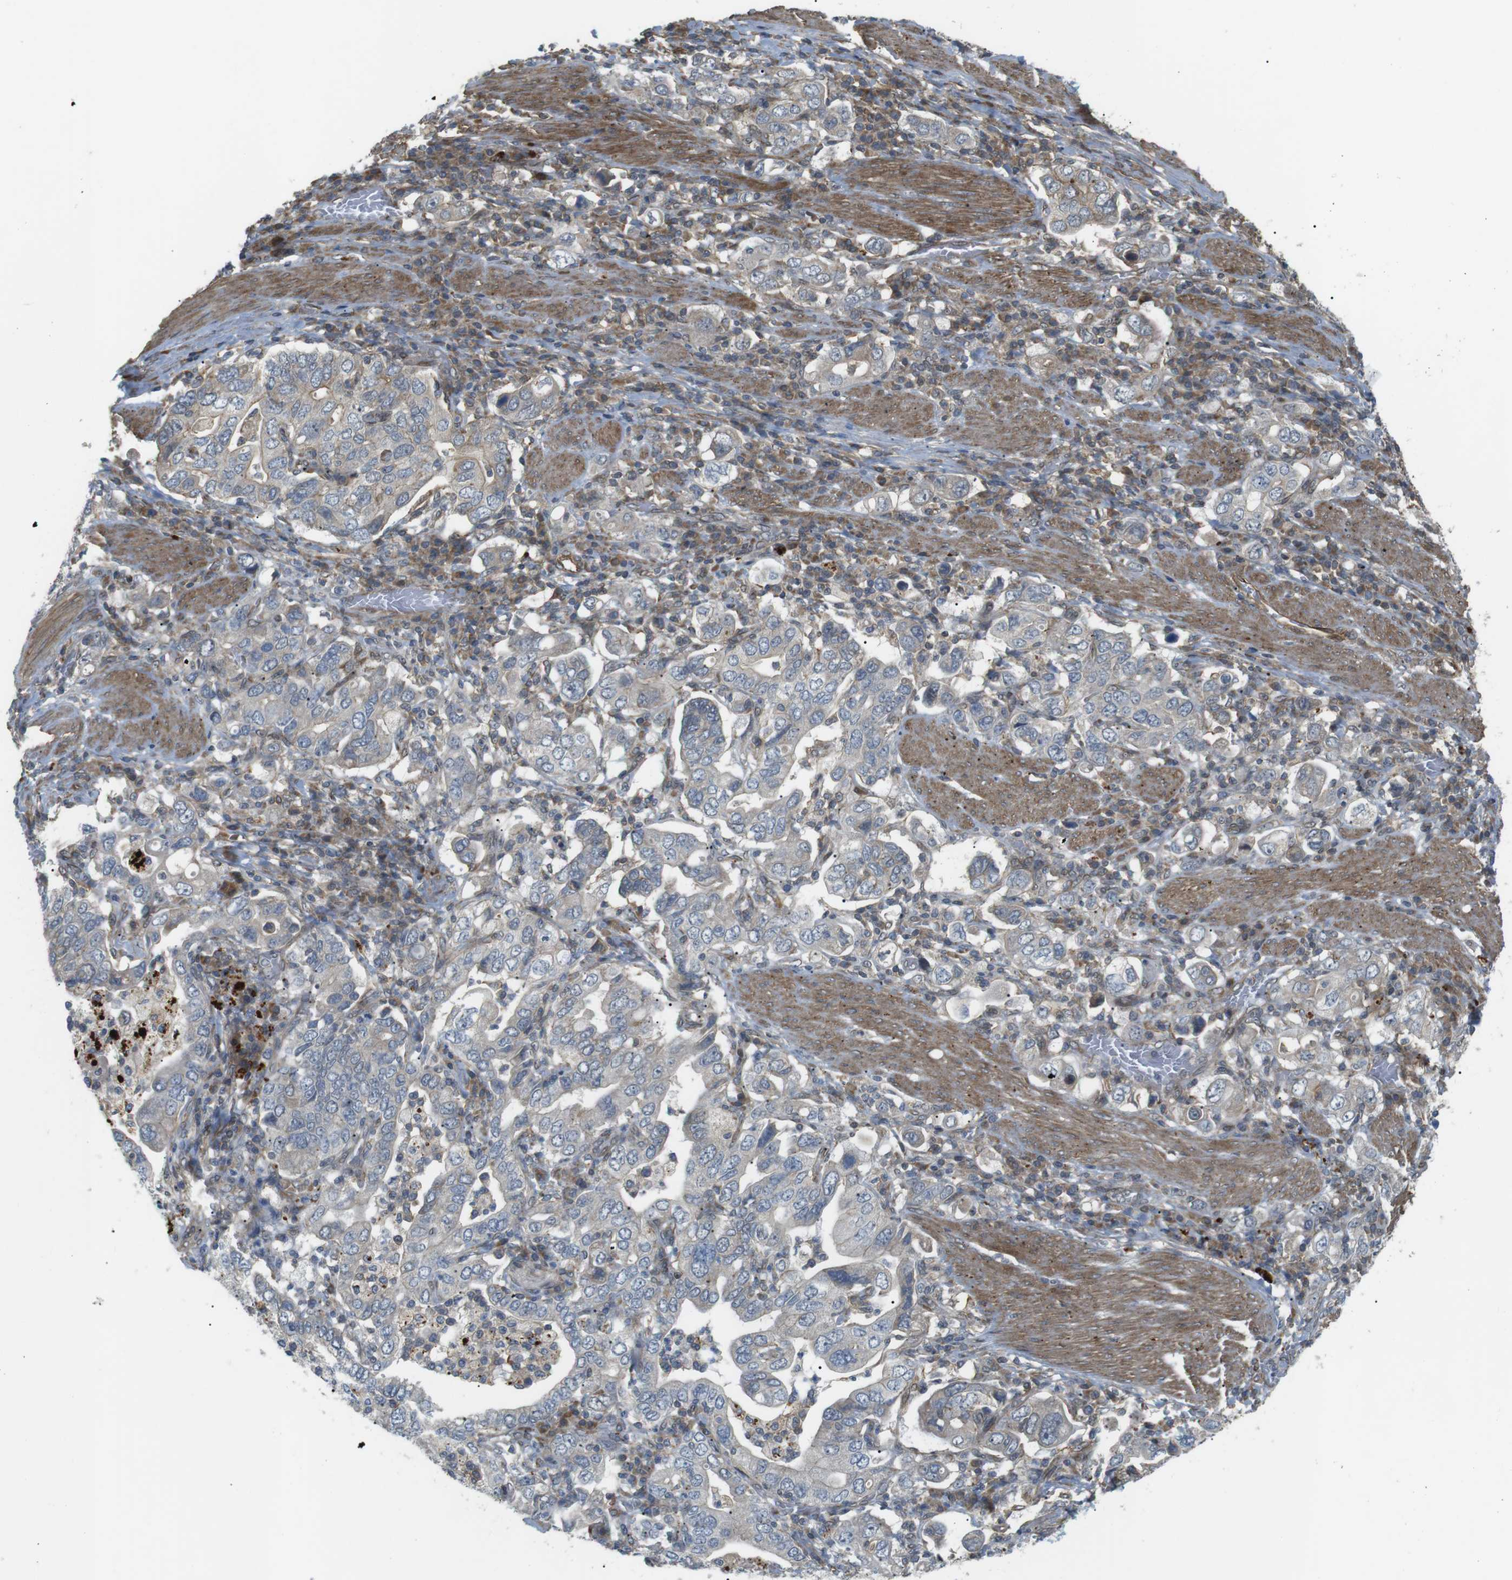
{"staining": {"intensity": "weak", "quantity": "25%-75%", "location": "cytoplasmic/membranous"}, "tissue": "stomach cancer", "cell_type": "Tumor cells", "image_type": "cancer", "snomed": [{"axis": "morphology", "description": "Adenocarcinoma, NOS"}, {"axis": "topography", "description": "Stomach, upper"}], "caption": "This is a photomicrograph of immunohistochemistry staining of stomach cancer, which shows weak expression in the cytoplasmic/membranous of tumor cells.", "gene": "KANK2", "patient": {"sex": "male", "age": 62}}